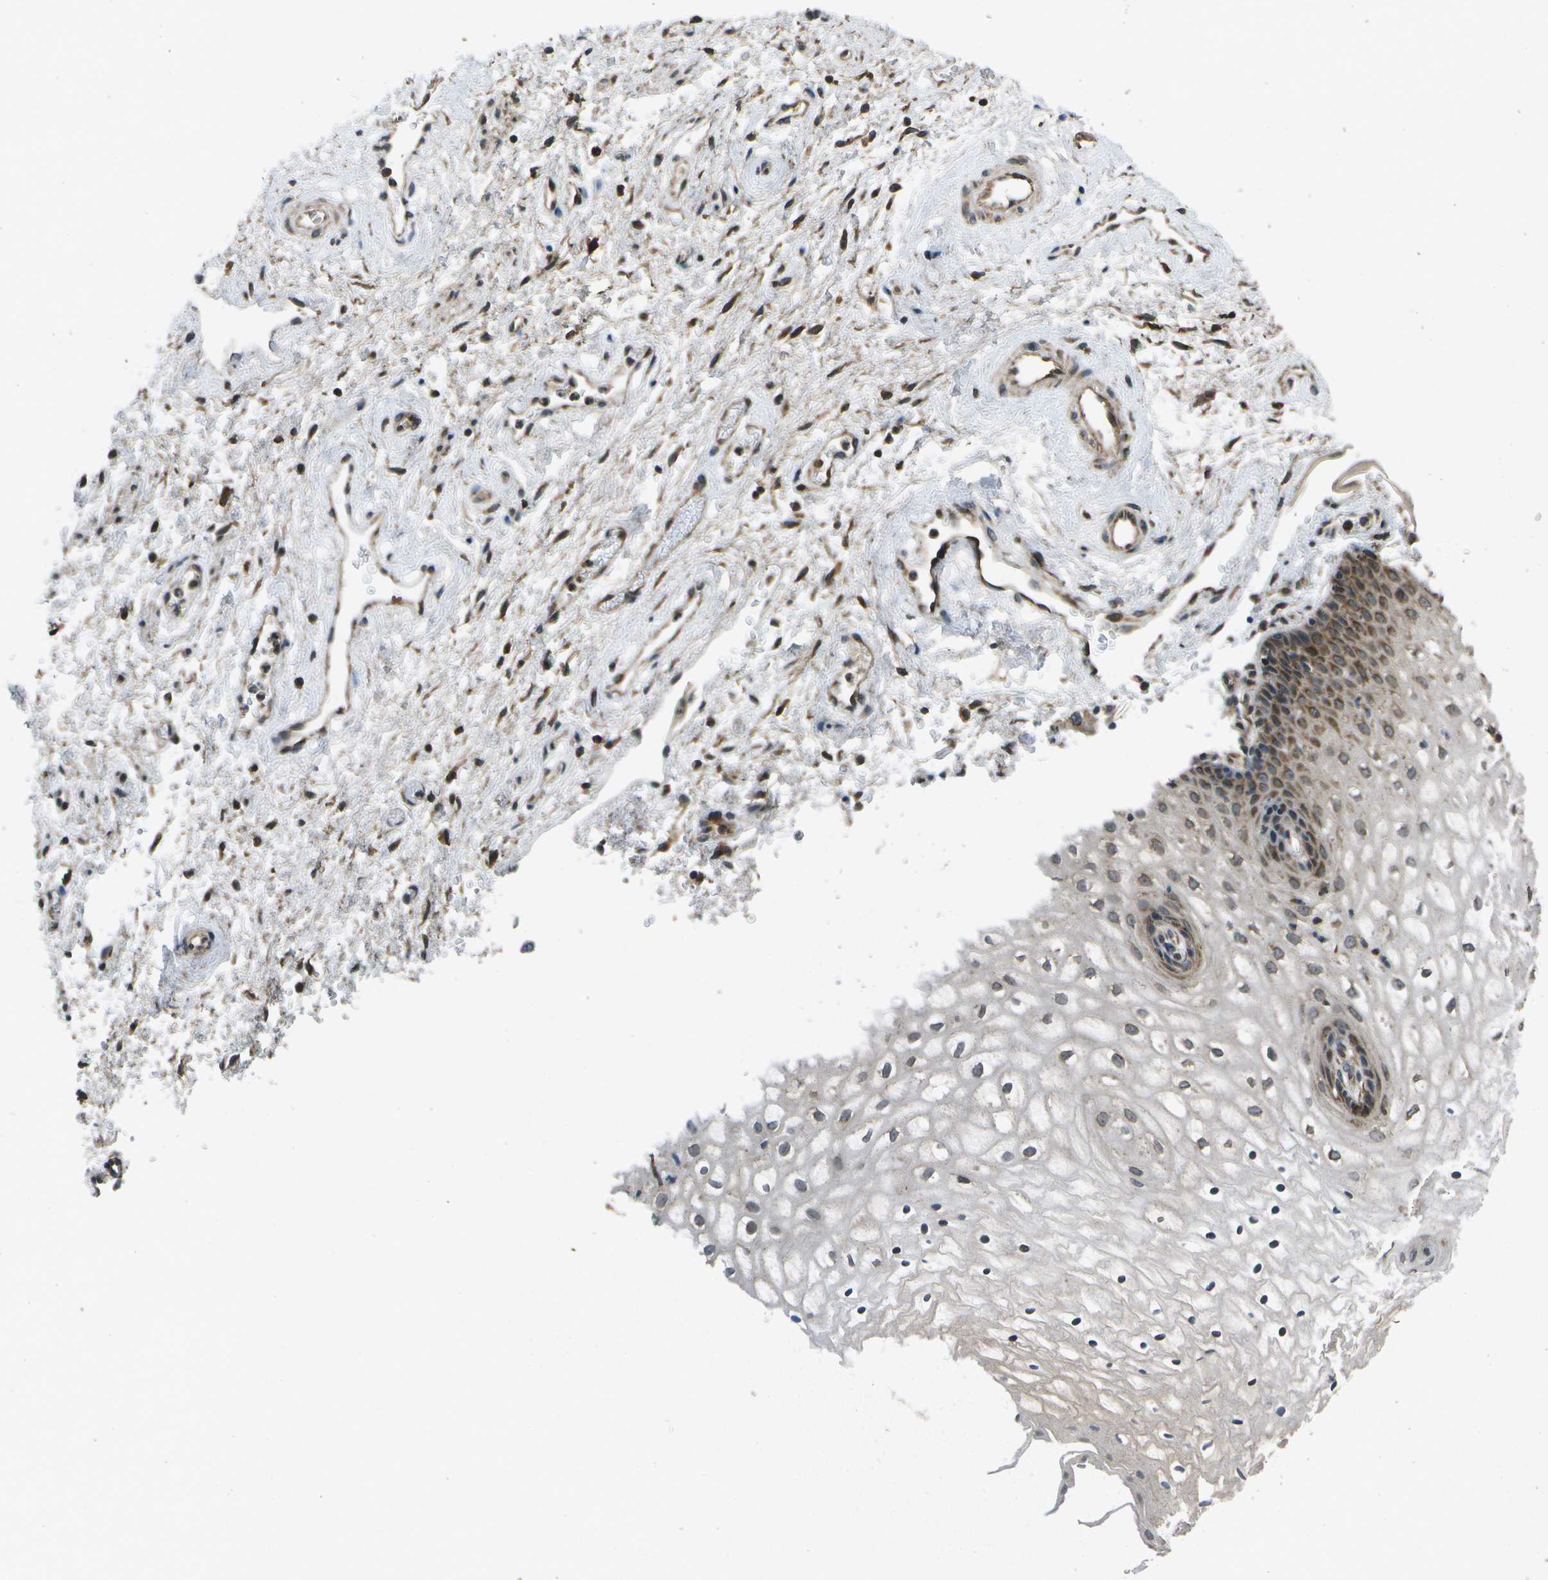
{"staining": {"intensity": "moderate", "quantity": "25%-75%", "location": "cytoplasmic/membranous"}, "tissue": "vagina", "cell_type": "Squamous epithelial cells", "image_type": "normal", "snomed": [{"axis": "morphology", "description": "Normal tissue, NOS"}, {"axis": "topography", "description": "Vagina"}], "caption": "This photomicrograph demonstrates normal vagina stained with IHC to label a protein in brown. The cytoplasmic/membranous of squamous epithelial cells show moderate positivity for the protein. Nuclei are counter-stained blue.", "gene": "HFE", "patient": {"sex": "female", "age": 34}}